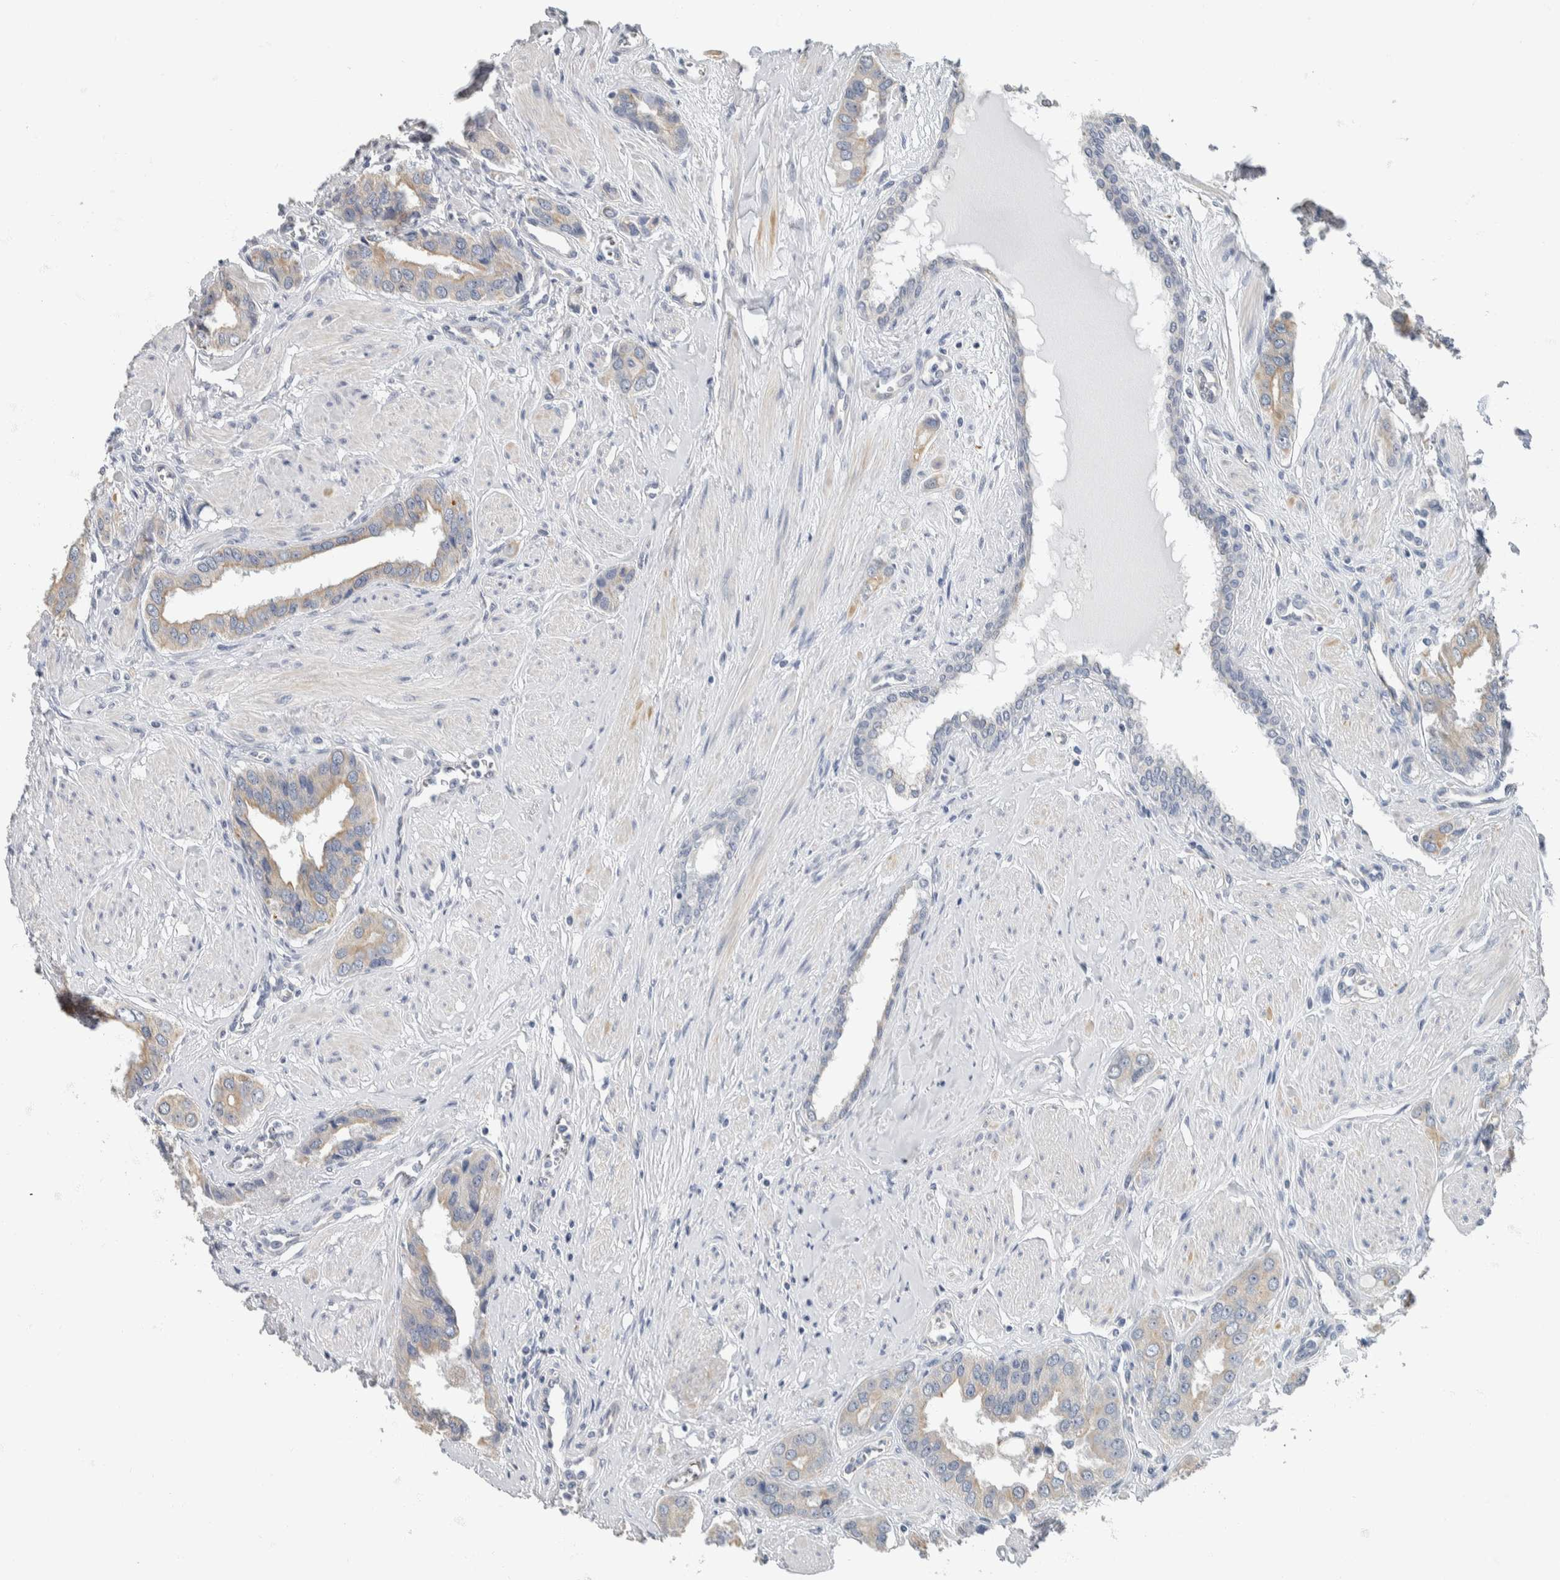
{"staining": {"intensity": "weak", "quantity": "<25%", "location": "cytoplasmic/membranous"}, "tissue": "prostate cancer", "cell_type": "Tumor cells", "image_type": "cancer", "snomed": [{"axis": "morphology", "description": "Adenocarcinoma, High grade"}, {"axis": "topography", "description": "Prostate"}], "caption": "The image exhibits no significant positivity in tumor cells of prostate cancer (adenocarcinoma (high-grade)).", "gene": "NEFM", "patient": {"sex": "male", "age": 52}}